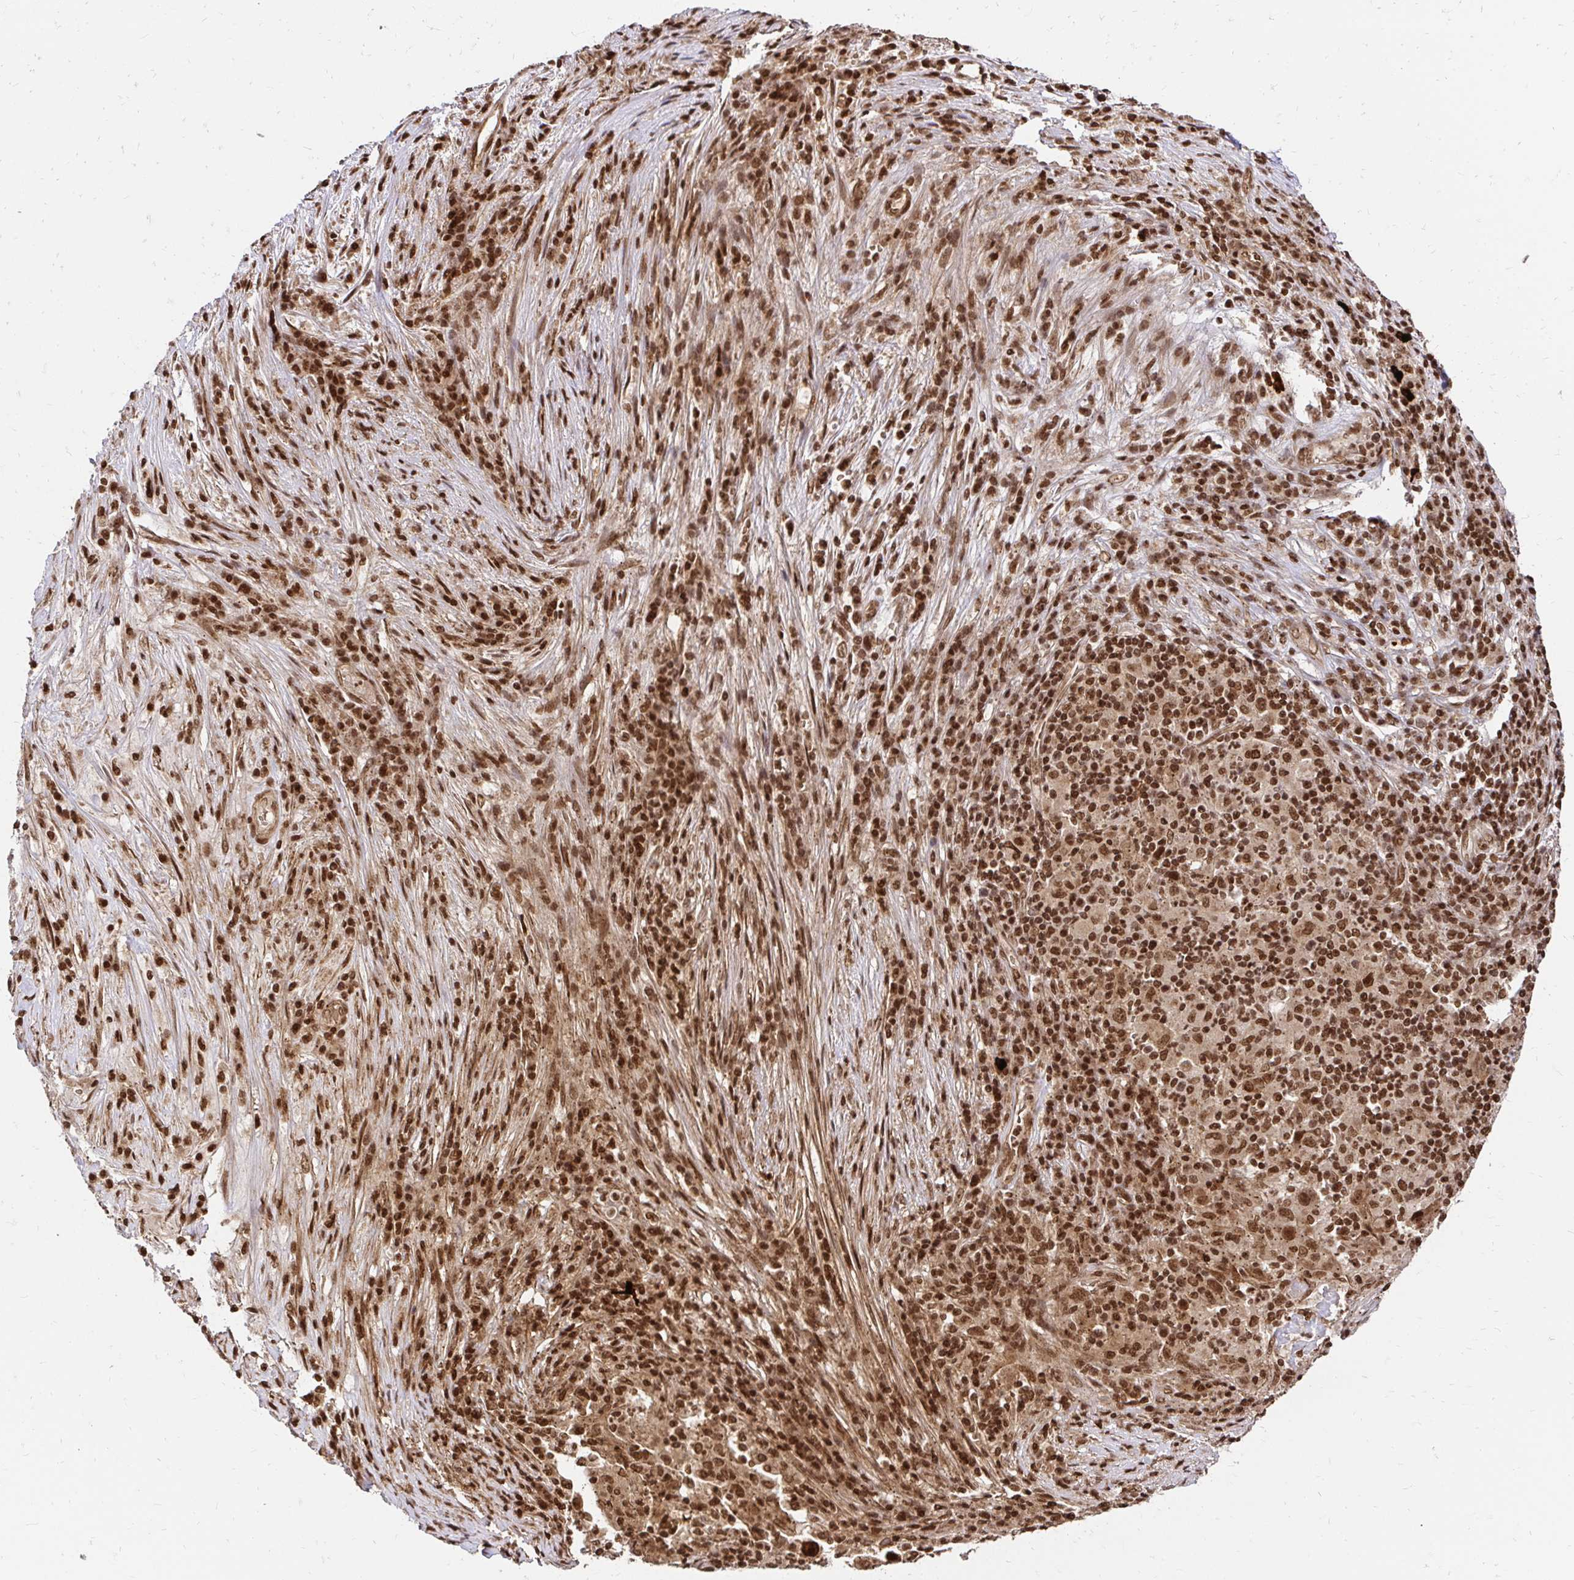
{"staining": {"intensity": "strong", "quantity": ">75%", "location": "cytoplasmic/membranous,nuclear"}, "tissue": "pancreatic cancer", "cell_type": "Tumor cells", "image_type": "cancer", "snomed": [{"axis": "morphology", "description": "Adenocarcinoma, NOS"}, {"axis": "topography", "description": "Pancreas"}], "caption": "Strong cytoplasmic/membranous and nuclear staining for a protein is identified in approximately >75% of tumor cells of pancreatic cancer (adenocarcinoma) using immunohistochemistry.", "gene": "GLYR1", "patient": {"sex": "male", "age": 63}}